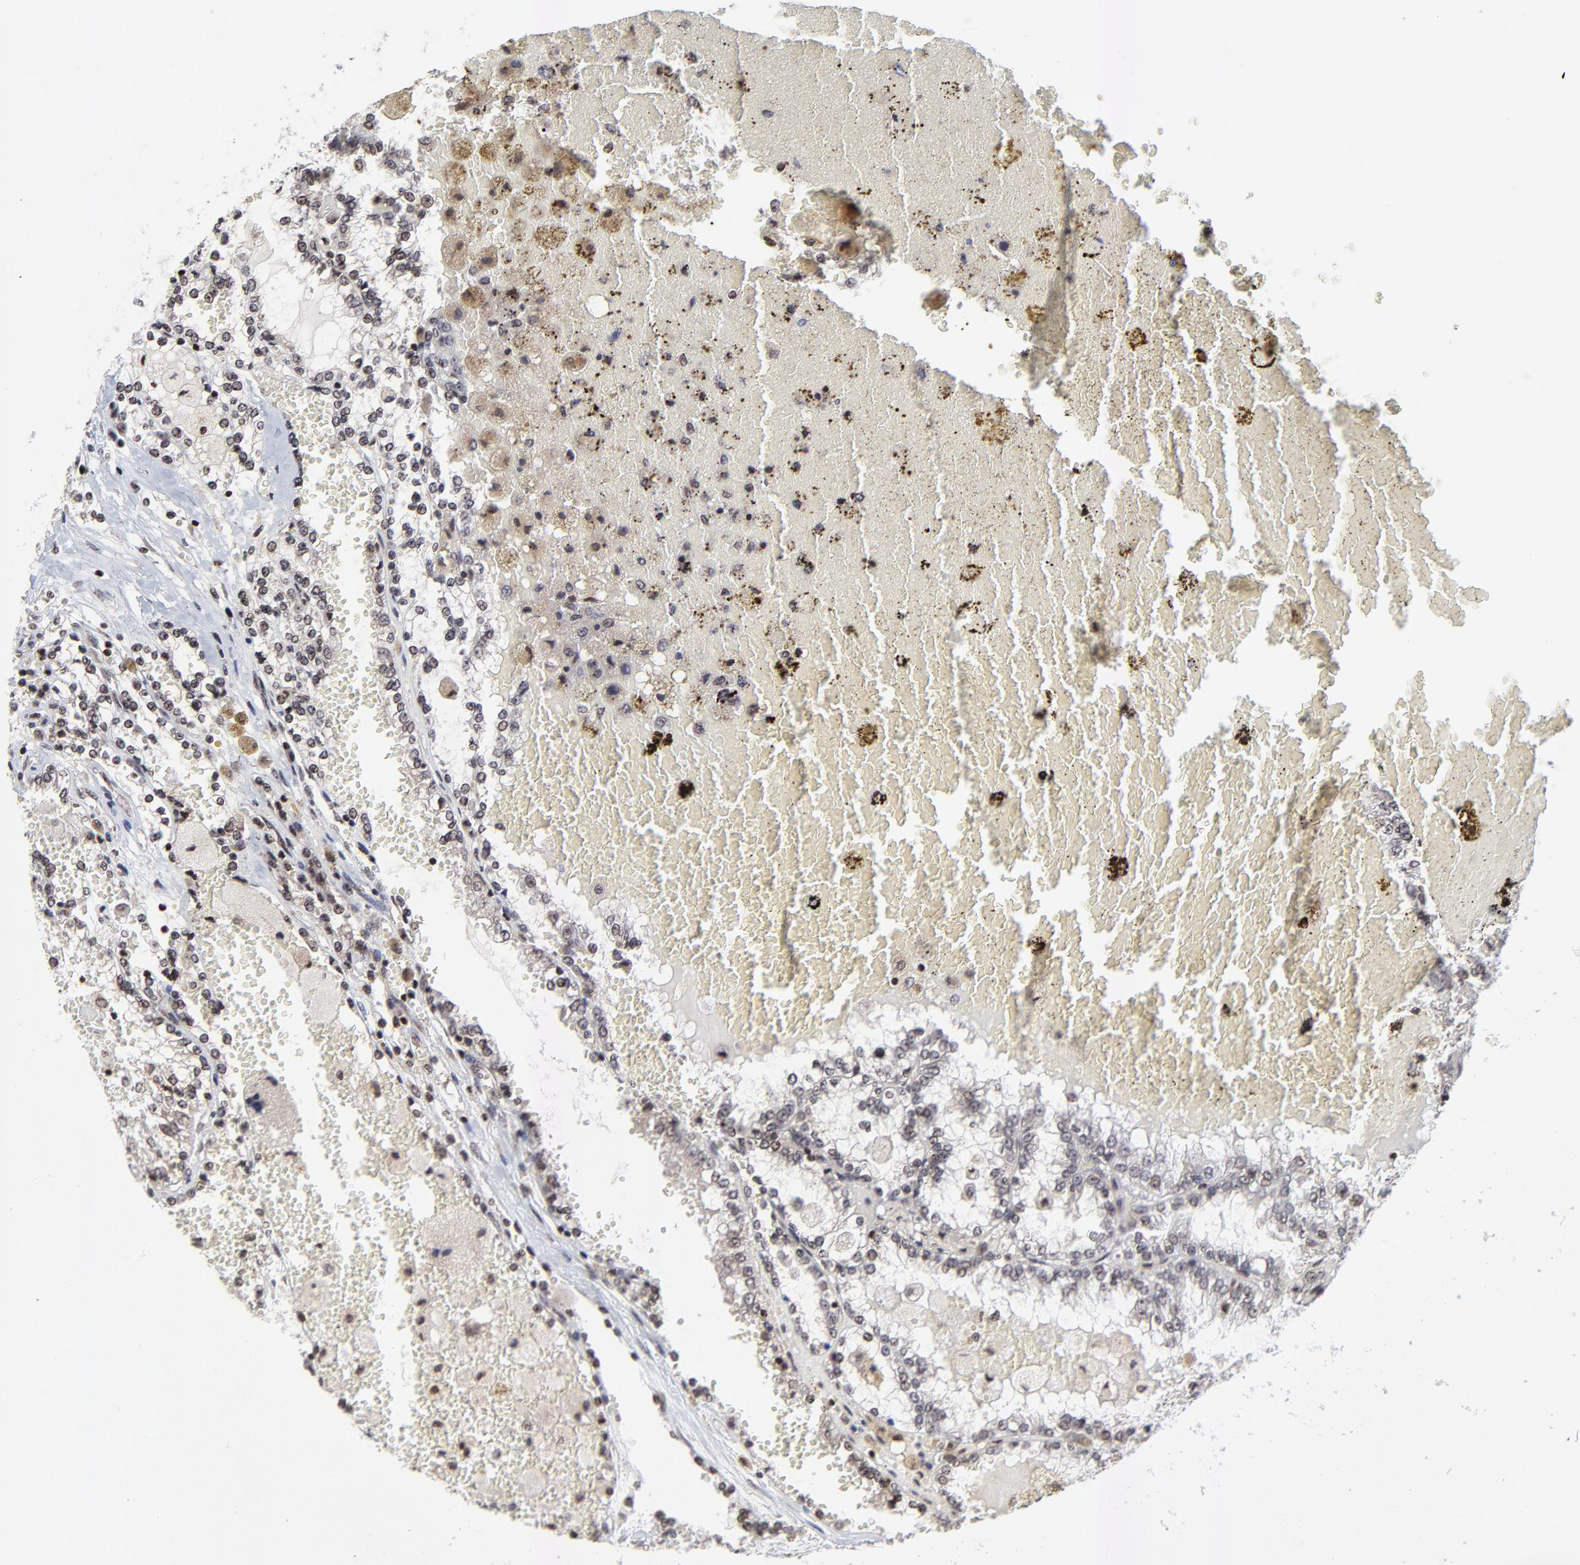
{"staining": {"intensity": "weak", "quantity": "<25%", "location": "nuclear"}, "tissue": "renal cancer", "cell_type": "Tumor cells", "image_type": "cancer", "snomed": [{"axis": "morphology", "description": "Adenocarcinoma, NOS"}, {"axis": "topography", "description": "Kidney"}], "caption": "DAB (3,3'-diaminobenzidine) immunohistochemical staining of human renal adenocarcinoma demonstrates no significant expression in tumor cells. The staining is performed using DAB (3,3'-diaminobenzidine) brown chromogen with nuclei counter-stained in using hematoxylin.", "gene": "ZNF777", "patient": {"sex": "female", "age": 56}}